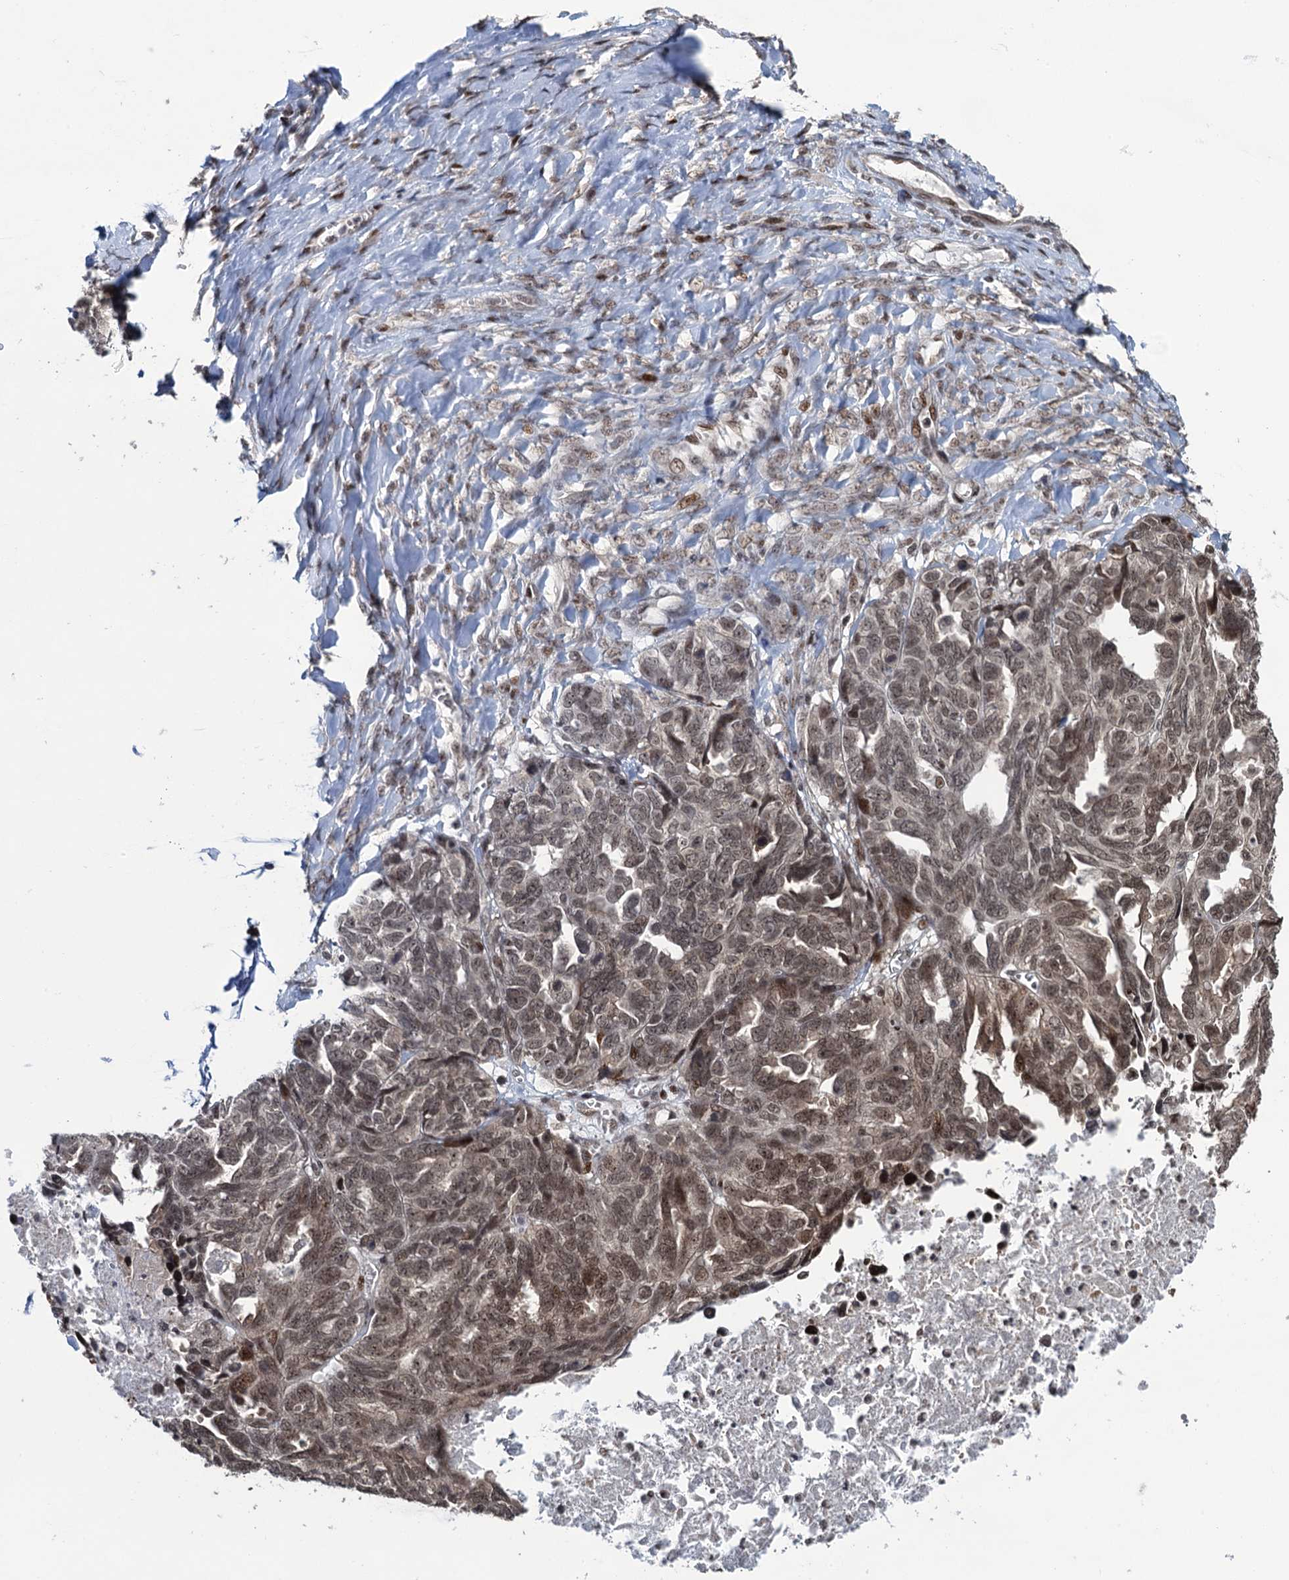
{"staining": {"intensity": "moderate", "quantity": ">75%", "location": "nuclear"}, "tissue": "ovarian cancer", "cell_type": "Tumor cells", "image_type": "cancer", "snomed": [{"axis": "morphology", "description": "Cystadenocarcinoma, serous, NOS"}, {"axis": "topography", "description": "Ovary"}], "caption": "A high-resolution image shows IHC staining of ovarian cancer (serous cystadenocarcinoma), which exhibits moderate nuclear expression in about >75% of tumor cells.", "gene": "ZNF169", "patient": {"sex": "female", "age": 79}}